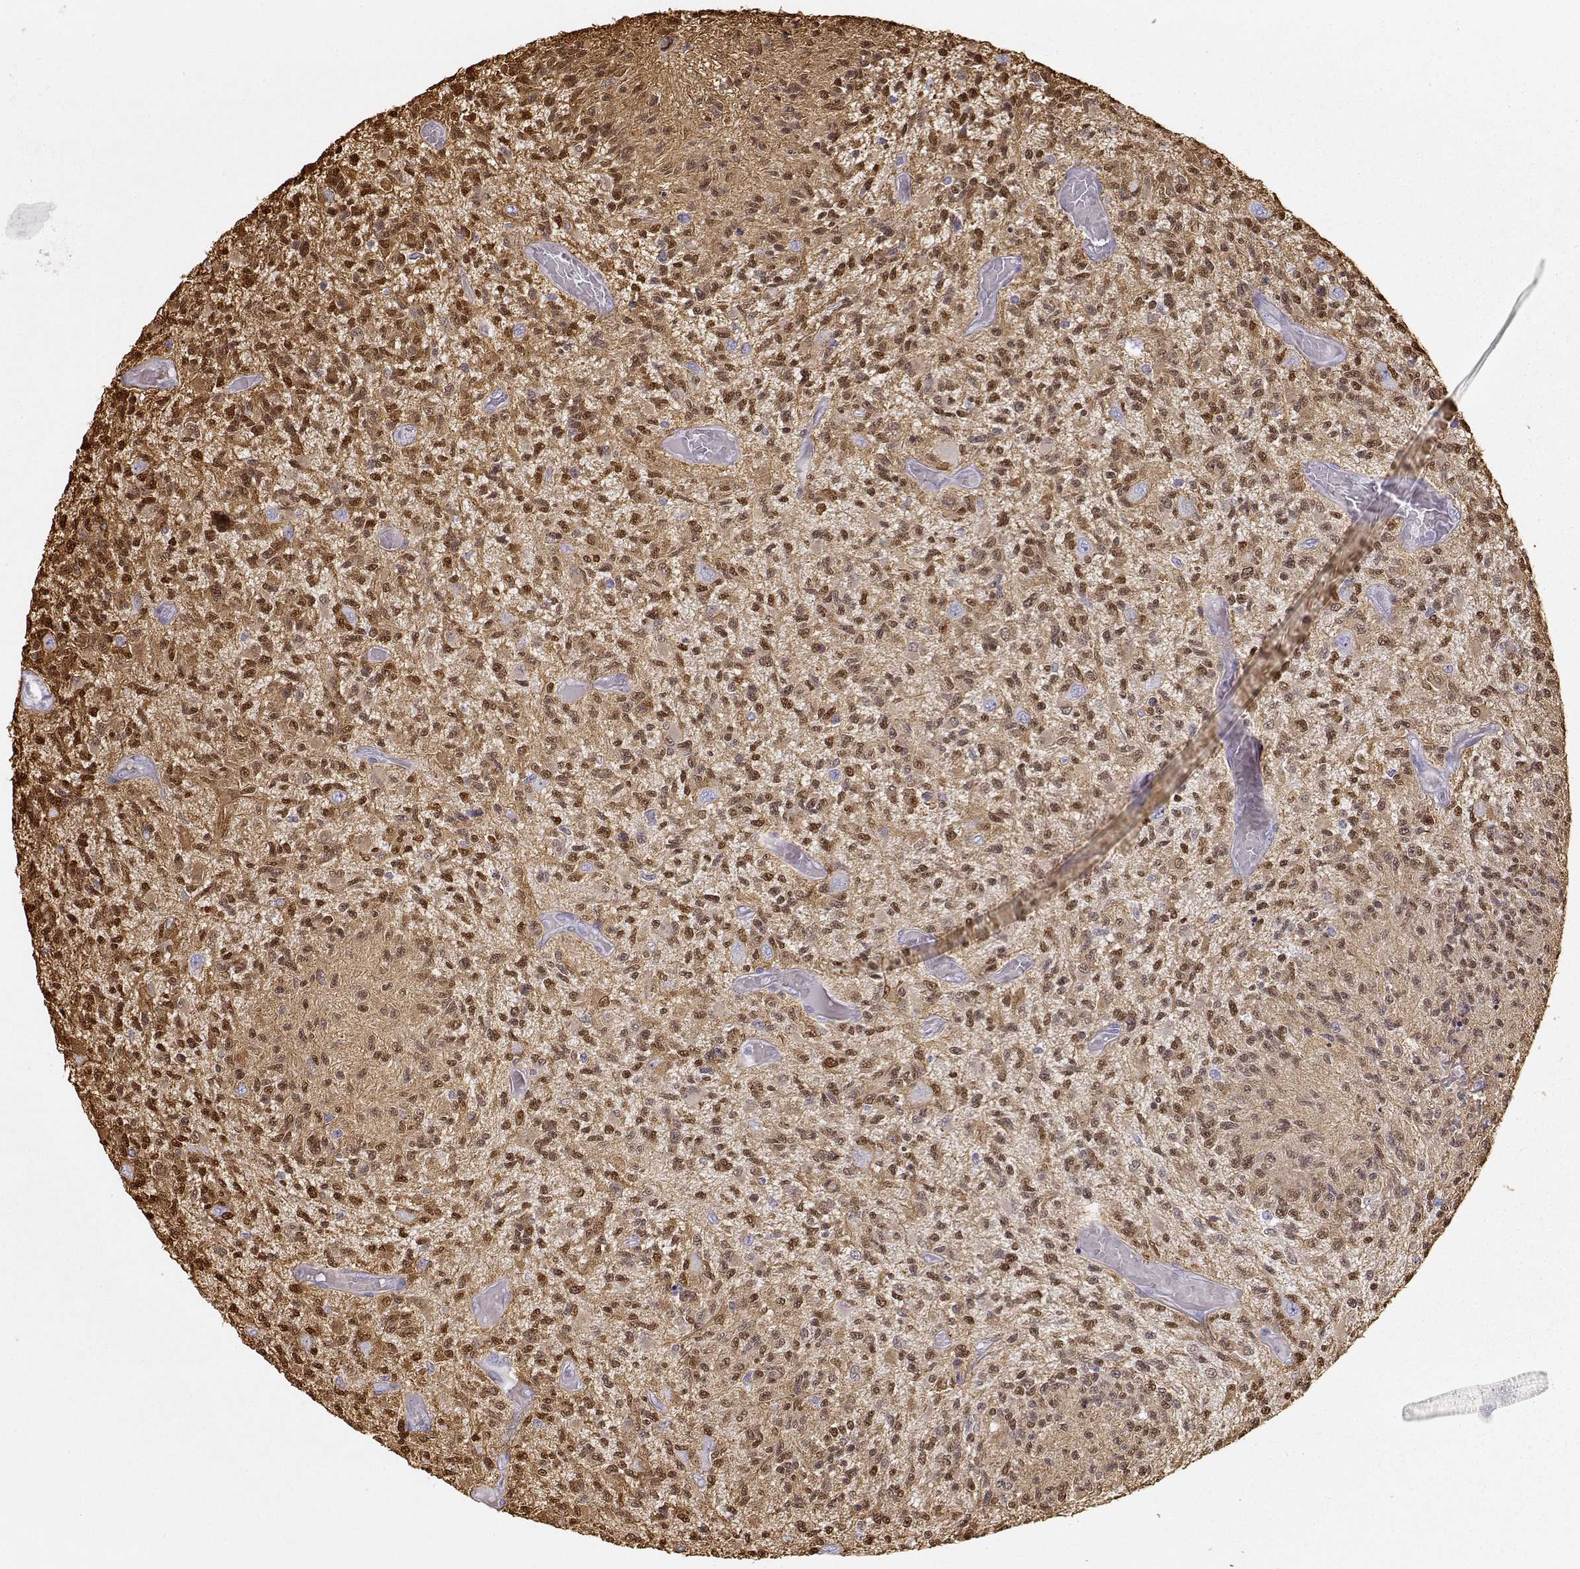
{"staining": {"intensity": "moderate", "quantity": ">75%", "location": "cytoplasmic/membranous,nuclear"}, "tissue": "glioma", "cell_type": "Tumor cells", "image_type": "cancer", "snomed": [{"axis": "morphology", "description": "Glioma, malignant, High grade"}, {"axis": "topography", "description": "Brain"}], "caption": "Approximately >75% of tumor cells in human malignant glioma (high-grade) exhibit moderate cytoplasmic/membranous and nuclear protein expression as visualized by brown immunohistochemical staining.", "gene": "S100B", "patient": {"sex": "female", "age": 63}}